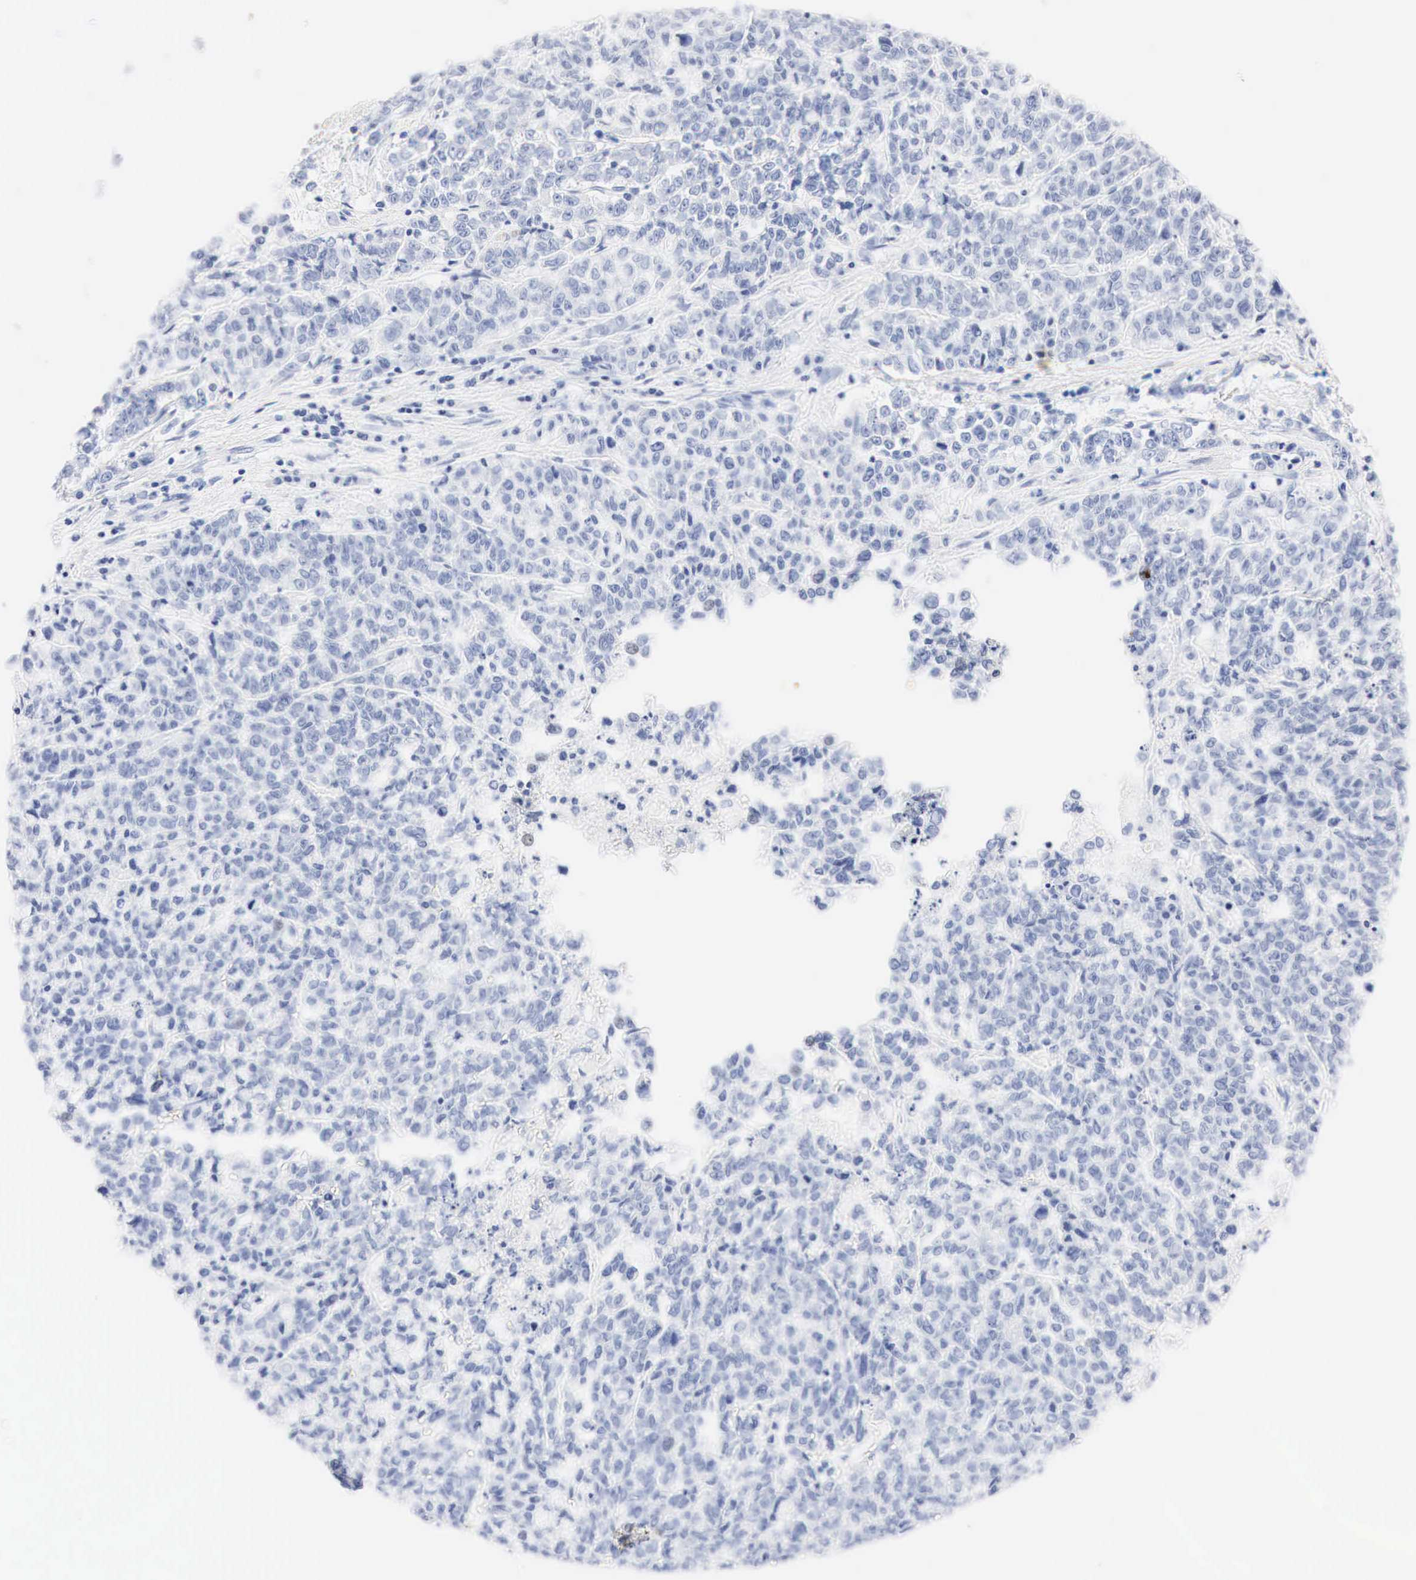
{"staining": {"intensity": "negative", "quantity": "none", "location": "none"}, "tissue": "liver cancer", "cell_type": "Tumor cells", "image_type": "cancer", "snomed": [{"axis": "morphology", "description": "Carcinoma, metastatic, NOS"}, {"axis": "topography", "description": "Liver"}], "caption": "Micrograph shows no protein positivity in tumor cells of metastatic carcinoma (liver) tissue.", "gene": "NKX2-1", "patient": {"sex": "female", "age": 58}}